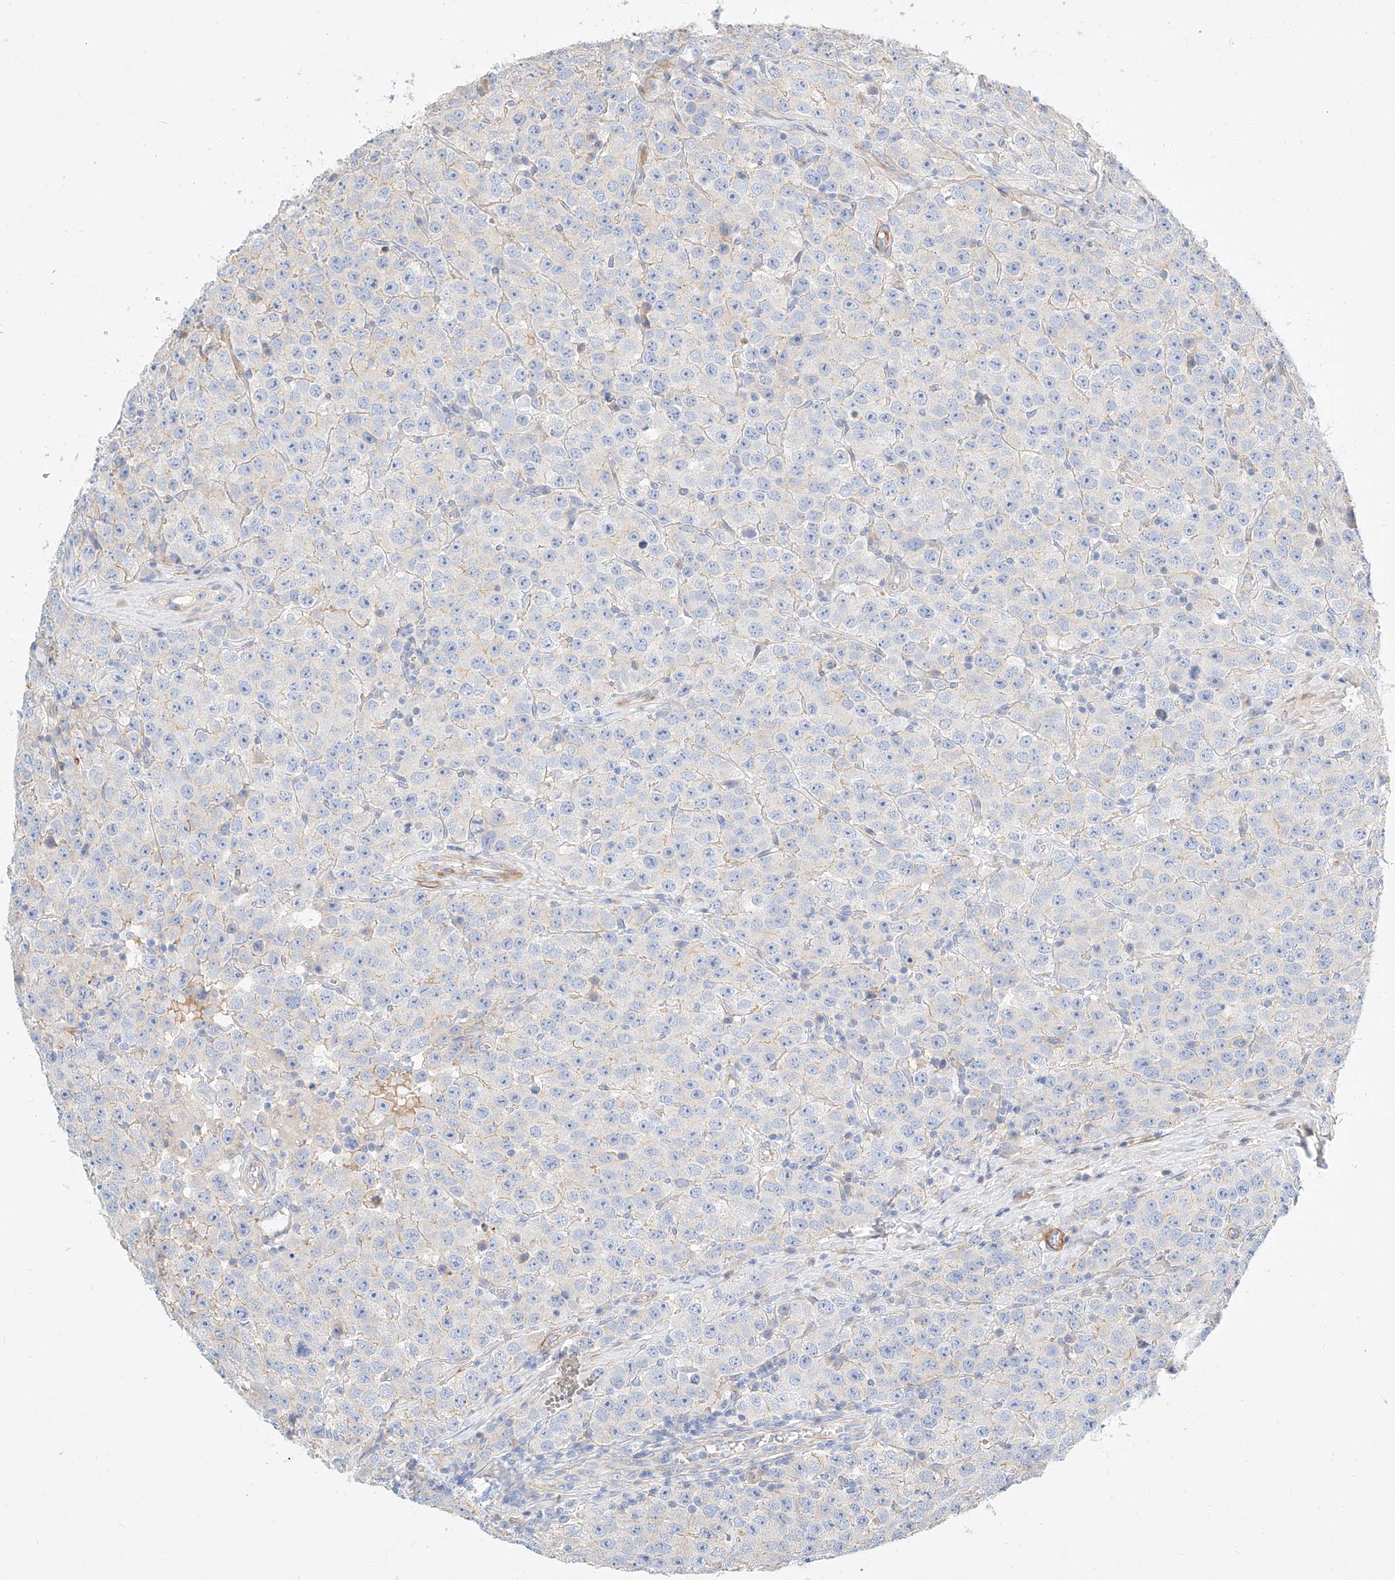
{"staining": {"intensity": "negative", "quantity": "none", "location": "none"}, "tissue": "testis cancer", "cell_type": "Tumor cells", "image_type": "cancer", "snomed": [{"axis": "morphology", "description": "Seminoma, NOS"}, {"axis": "topography", "description": "Testis"}], "caption": "A high-resolution micrograph shows immunohistochemistry (IHC) staining of testis seminoma, which reveals no significant staining in tumor cells.", "gene": "KCNH5", "patient": {"sex": "male", "age": 28}}